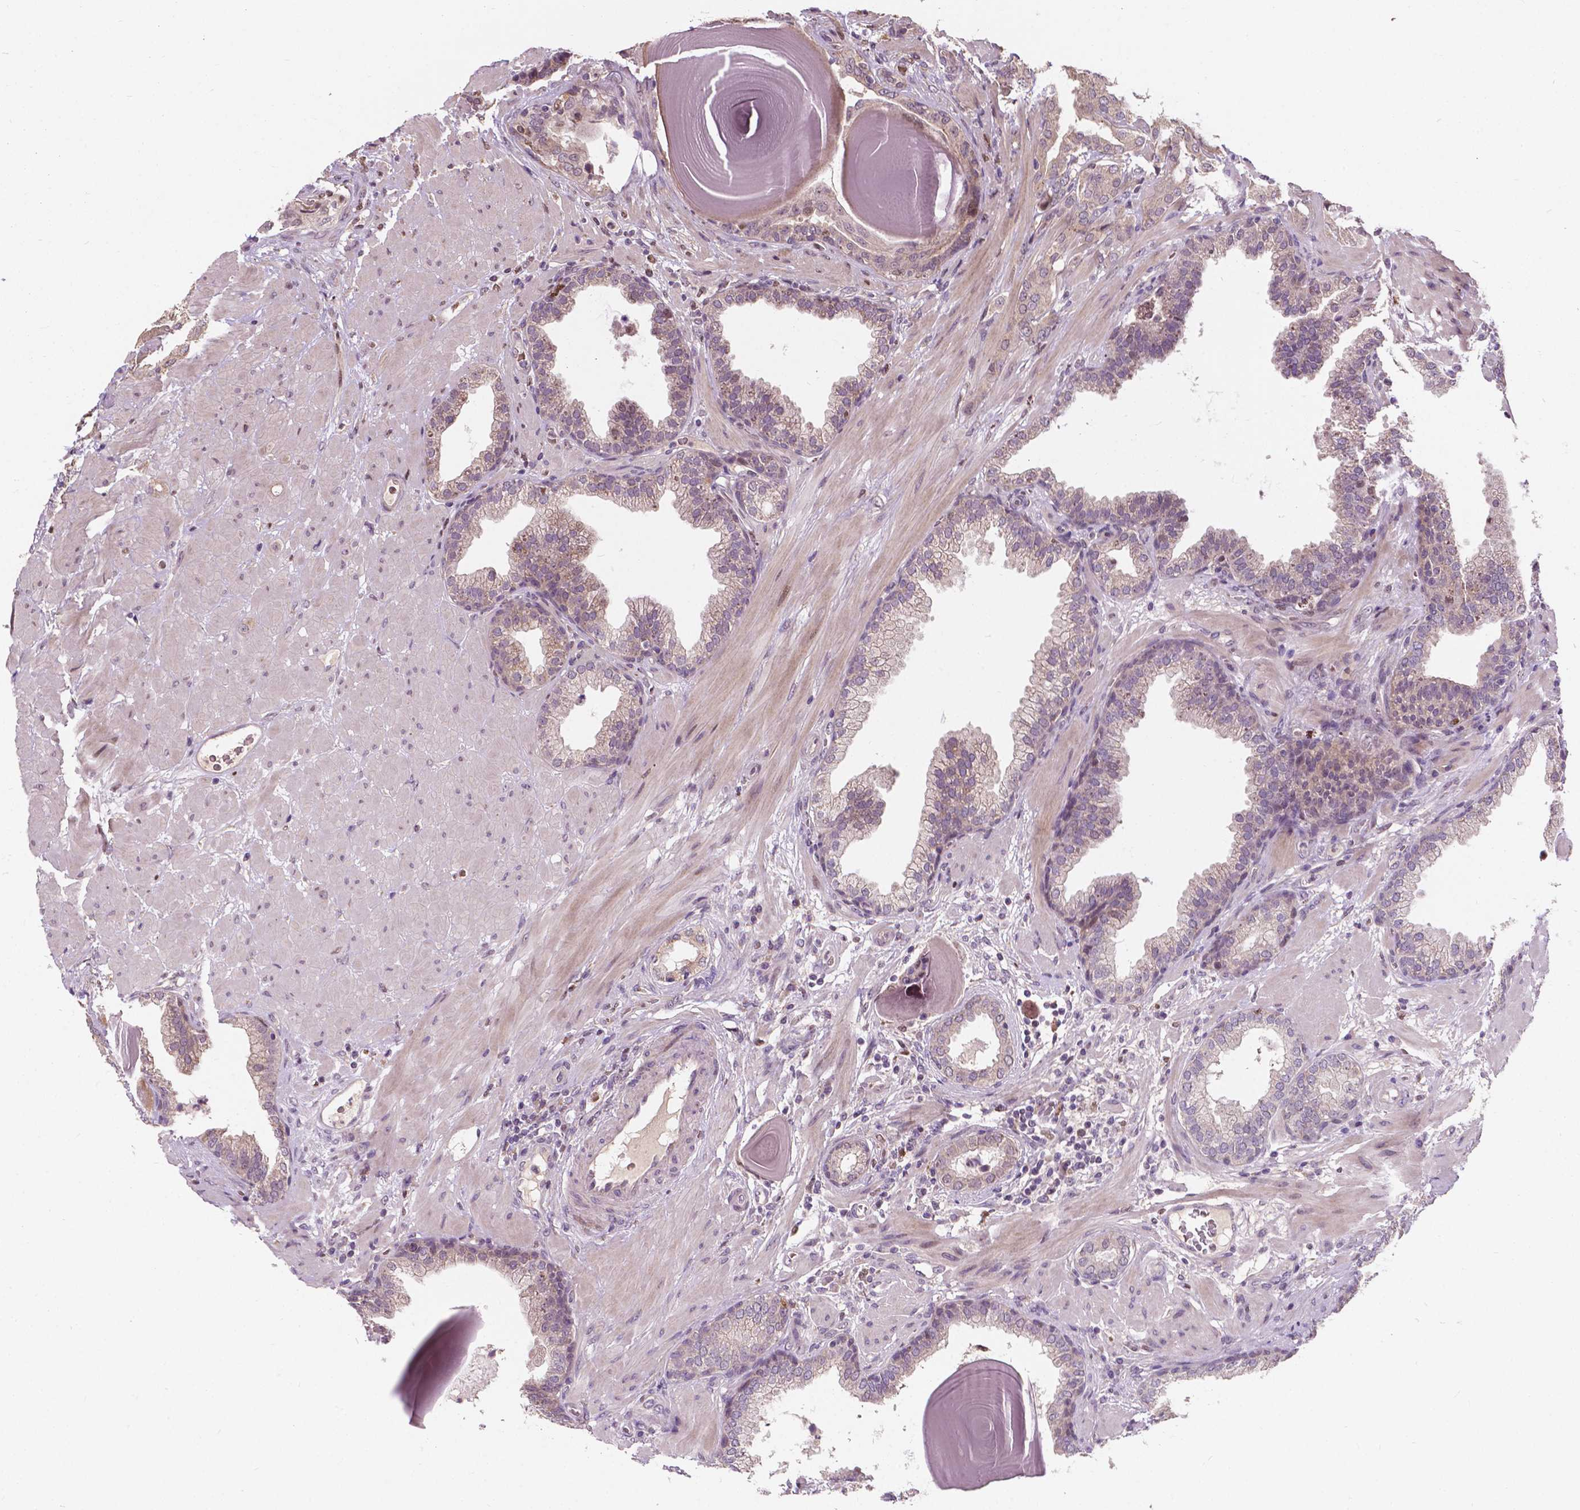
{"staining": {"intensity": "weak", "quantity": "25%-75%", "location": "cytoplasmic/membranous"}, "tissue": "prostate cancer", "cell_type": "Tumor cells", "image_type": "cancer", "snomed": [{"axis": "morphology", "description": "Adenocarcinoma, Low grade"}, {"axis": "topography", "description": "Prostate"}], "caption": "Human prostate cancer (adenocarcinoma (low-grade)) stained with a protein marker demonstrates weak staining in tumor cells.", "gene": "DUSP16", "patient": {"sex": "male", "age": 57}}